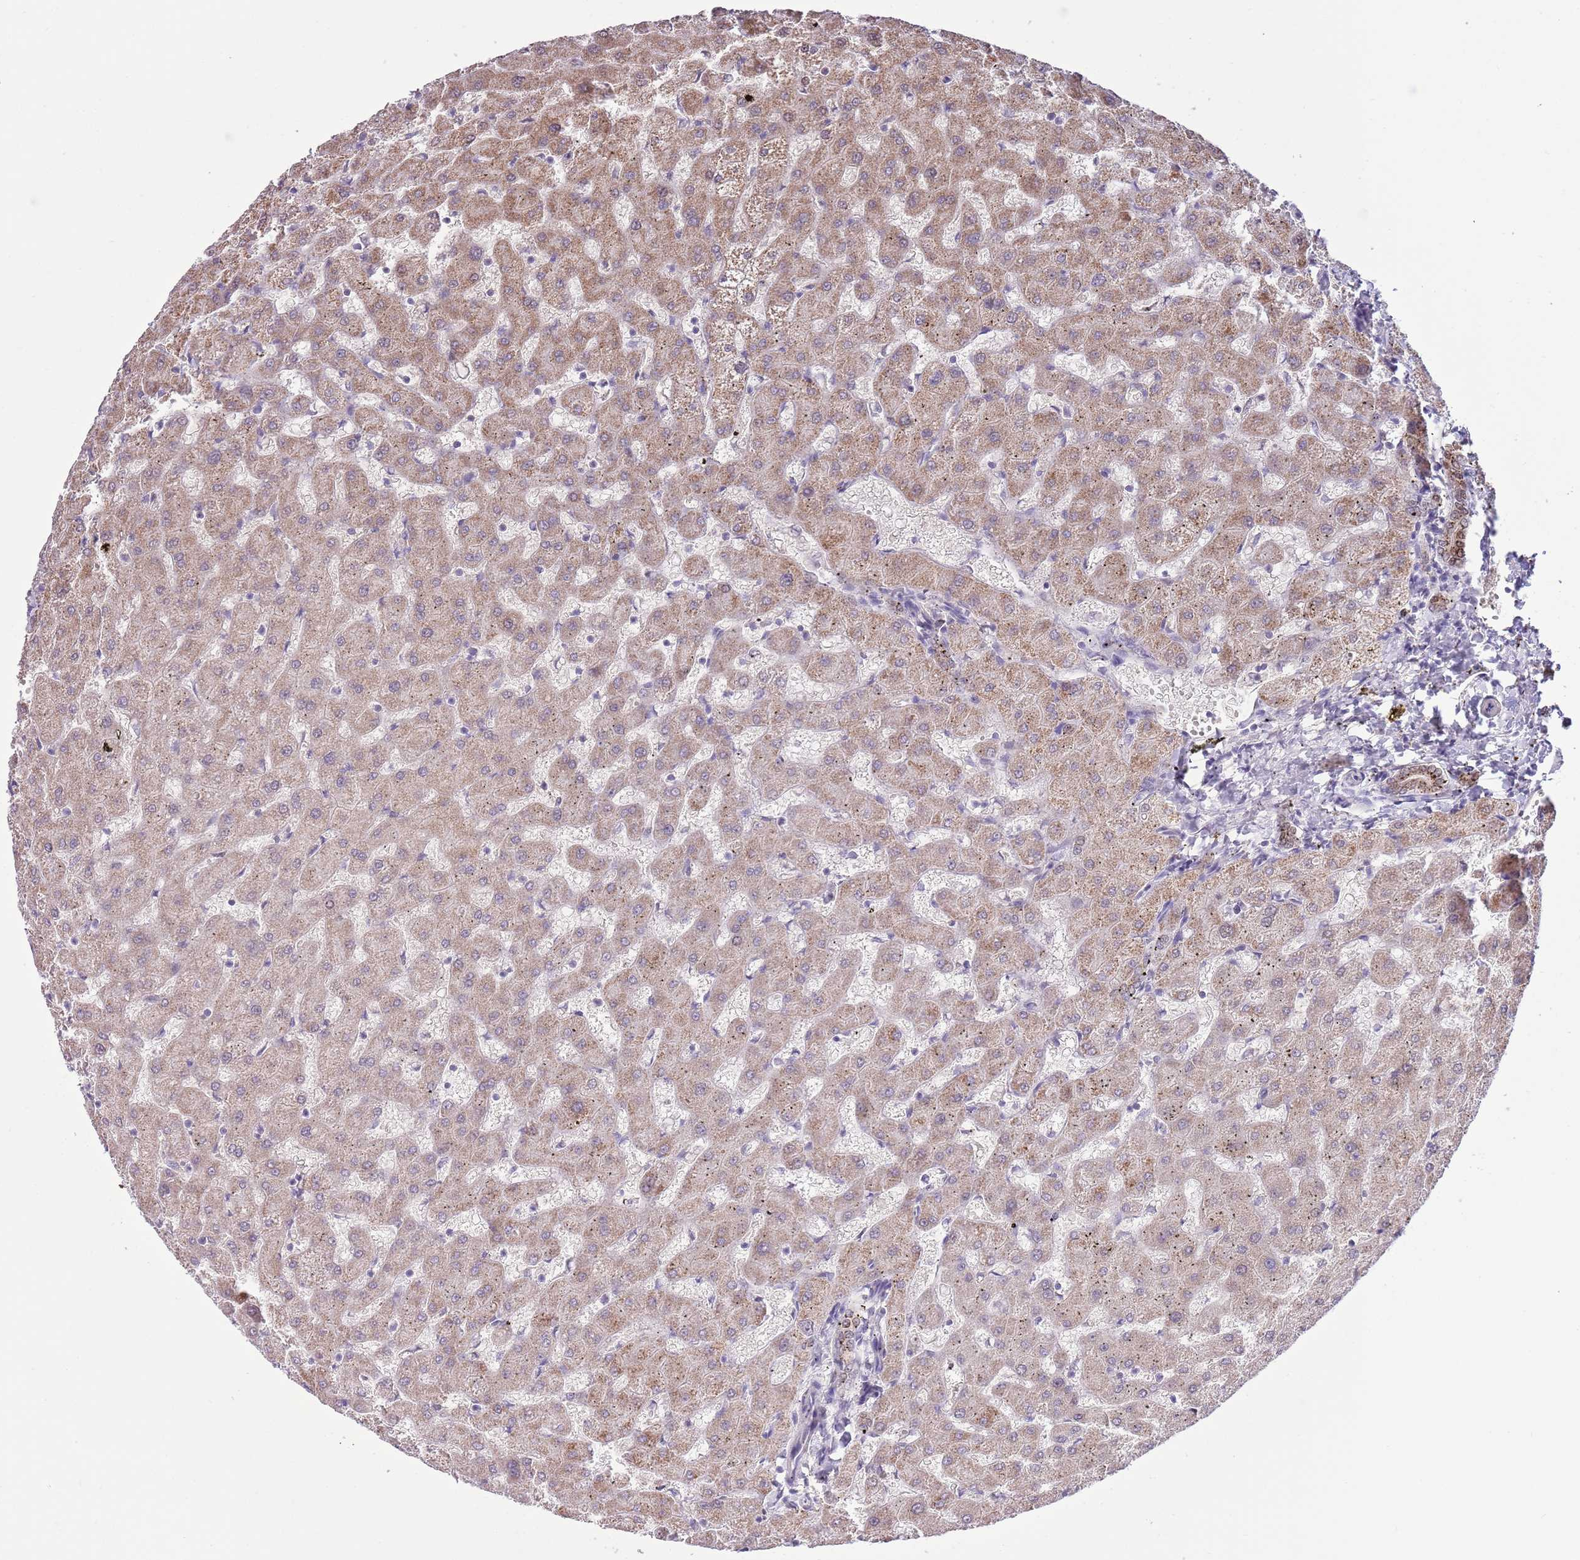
{"staining": {"intensity": "moderate", "quantity": ">75%", "location": "cytoplasmic/membranous"}, "tissue": "liver", "cell_type": "Cholangiocytes", "image_type": "normal", "snomed": [{"axis": "morphology", "description": "Normal tissue, NOS"}, {"axis": "topography", "description": "Liver"}], "caption": "Protein expression analysis of normal liver demonstrates moderate cytoplasmic/membranous positivity in approximately >75% of cholangiocytes.", "gene": "ARL2BP", "patient": {"sex": "female", "age": 63}}